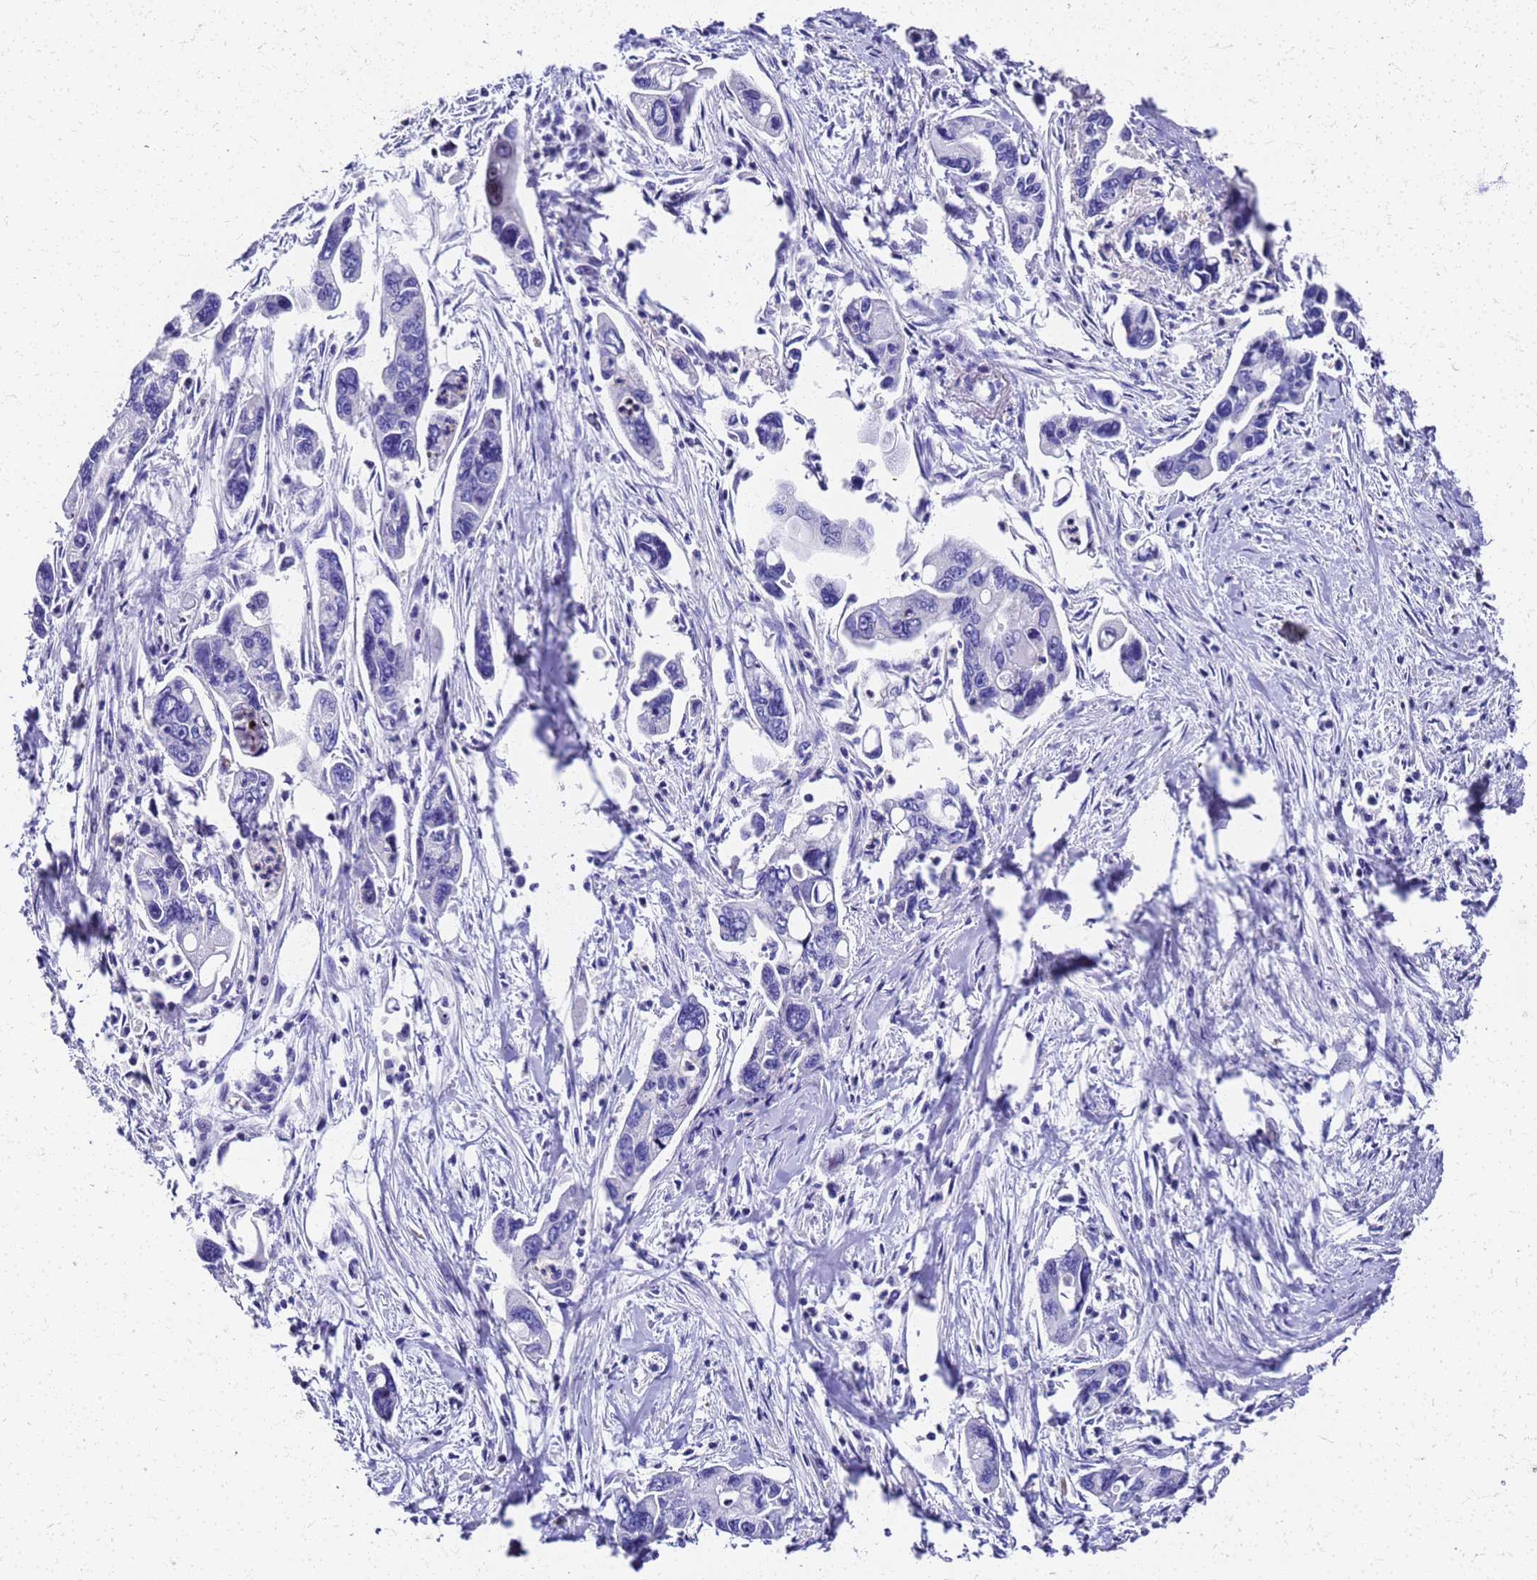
{"staining": {"intensity": "negative", "quantity": "none", "location": "none"}, "tissue": "pancreatic cancer", "cell_type": "Tumor cells", "image_type": "cancer", "snomed": [{"axis": "morphology", "description": "Adenocarcinoma, NOS"}, {"axis": "topography", "description": "Pancreas"}], "caption": "High power microscopy micrograph of an immunohistochemistry (IHC) micrograph of pancreatic cancer, revealing no significant positivity in tumor cells. Nuclei are stained in blue.", "gene": "SMIM21", "patient": {"sex": "male", "age": 70}}